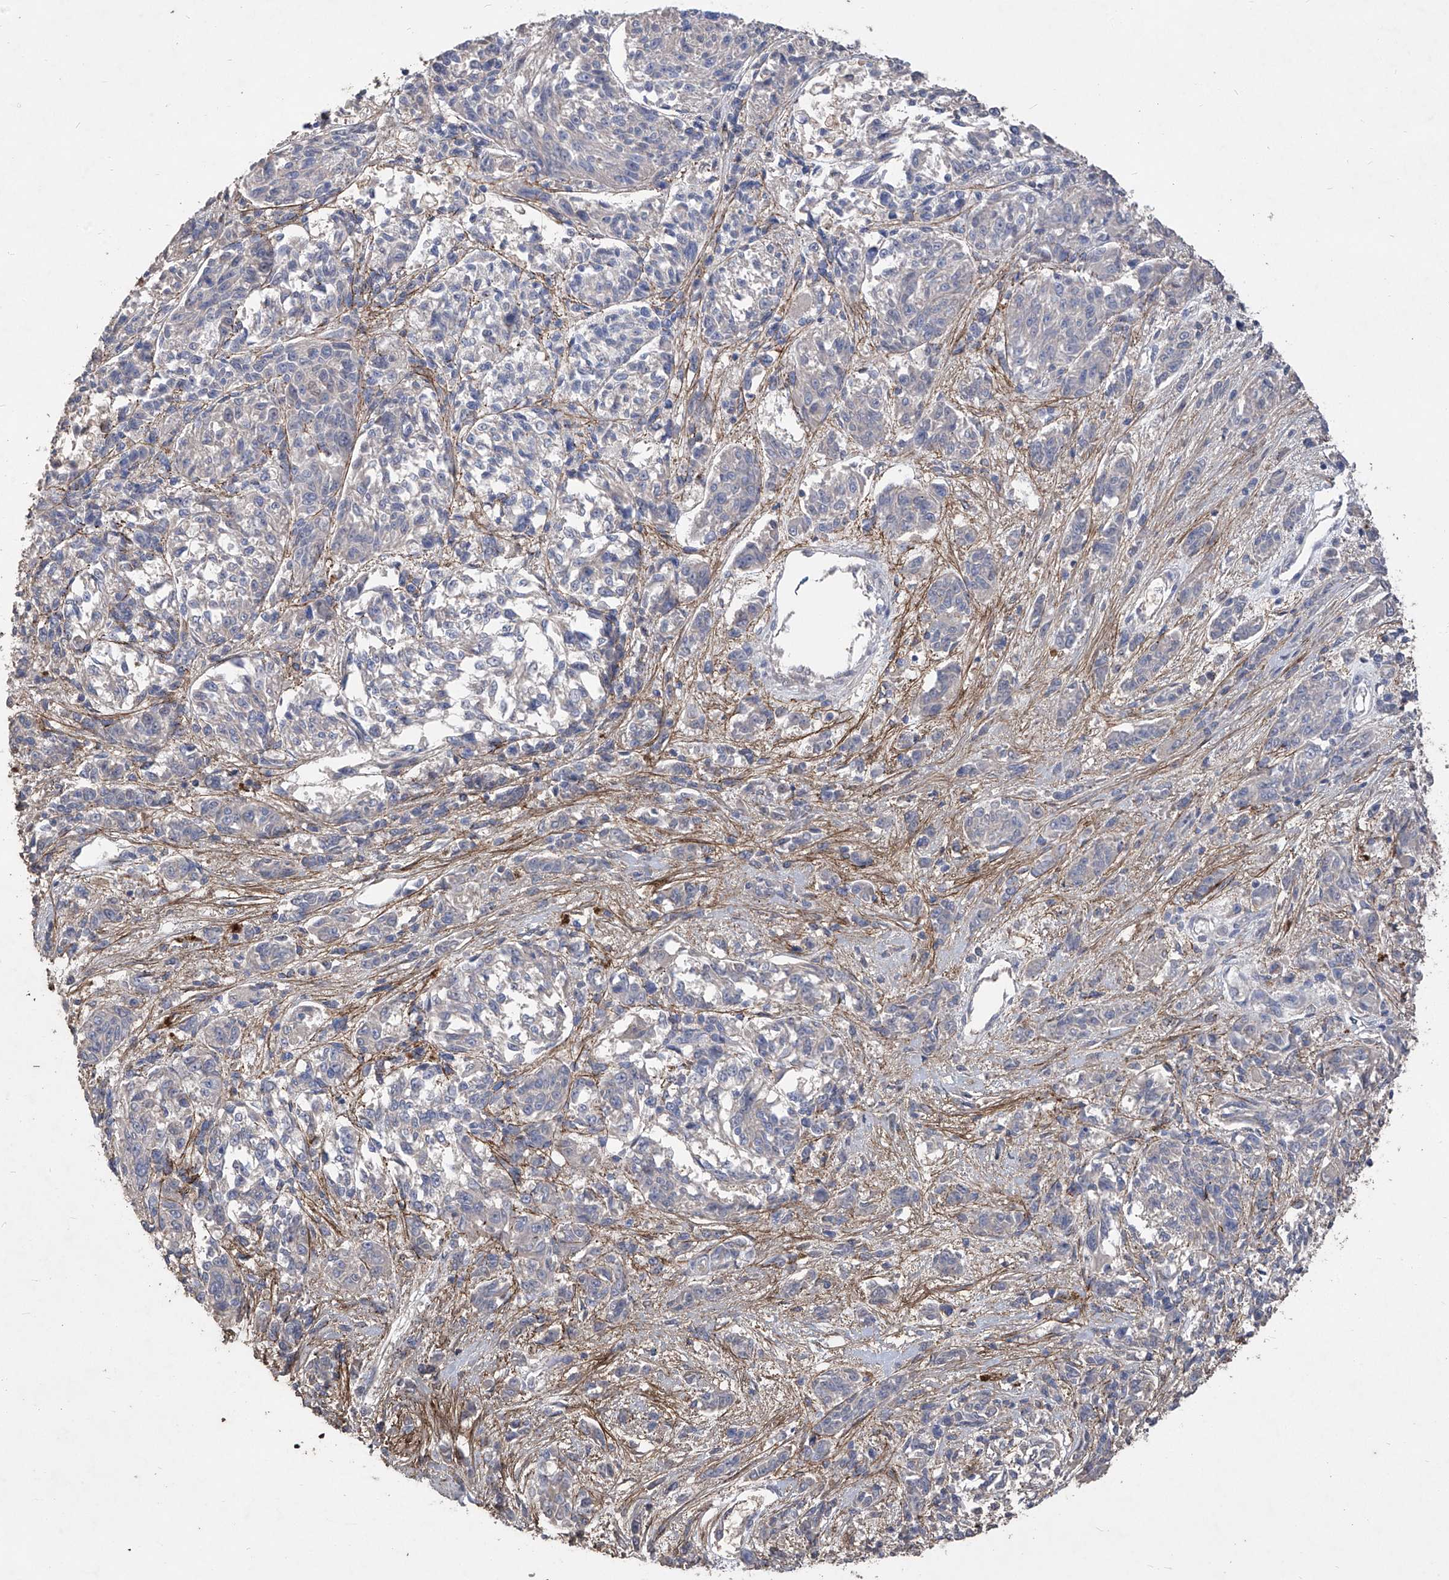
{"staining": {"intensity": "negative", "quantity": "none", "location": "none"}, "tissue": "melanoma", "cell_type": "Tumor cells", "image_type": "cancer", "snomed": [{"axis": "morphology", "description": "Malignant melanoma, NOS"}, {"axis": "topography", "description": "Skin"}], "caption": "Tumor cells are negative for brown protein staining in melanoma.", "gene": "TXNIP", "patient": {"sex": "male", "age": 53}}